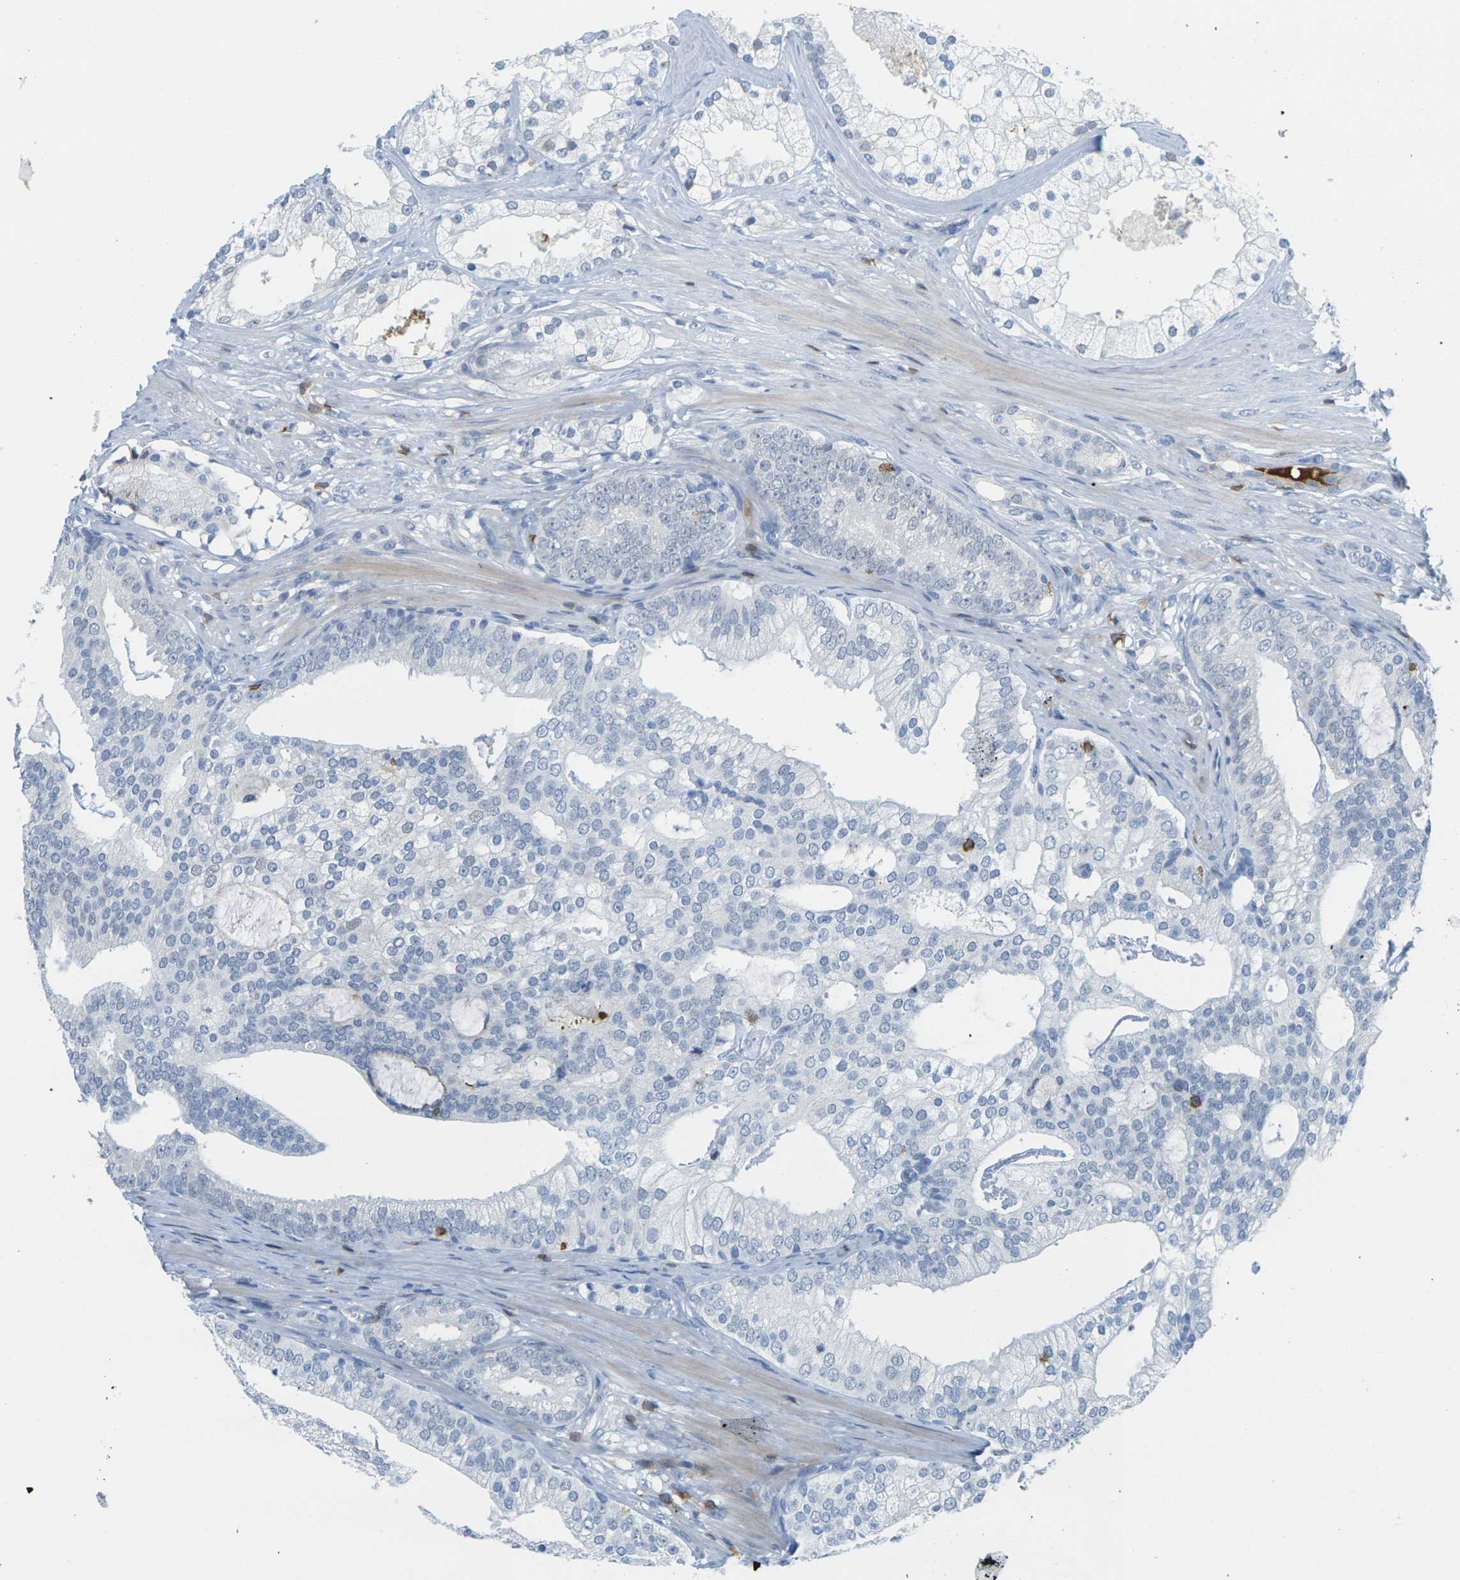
{"staining": {"intensity": "negative", "quantity": "none", "location": "none"}, "tissue": "prostate cancer", "cell_type": "Tumor cells", "image_type": "cancer", "snomed": [{"axis": "morphology", "description": "Adenocarcinoma, Low grade"}, {"axis": "topography", "description": "Prostate"}], "caption": "Immunohistochemistry image of neoplastic tissue: human low-grade adenocarcinoma (prostate) stained with DAB (3,3'-diaminobenzidine) displays no significant protein positivity in tumor cells.", "gene": "CD3D", "patient": {"sex": "male", "age": 58}}